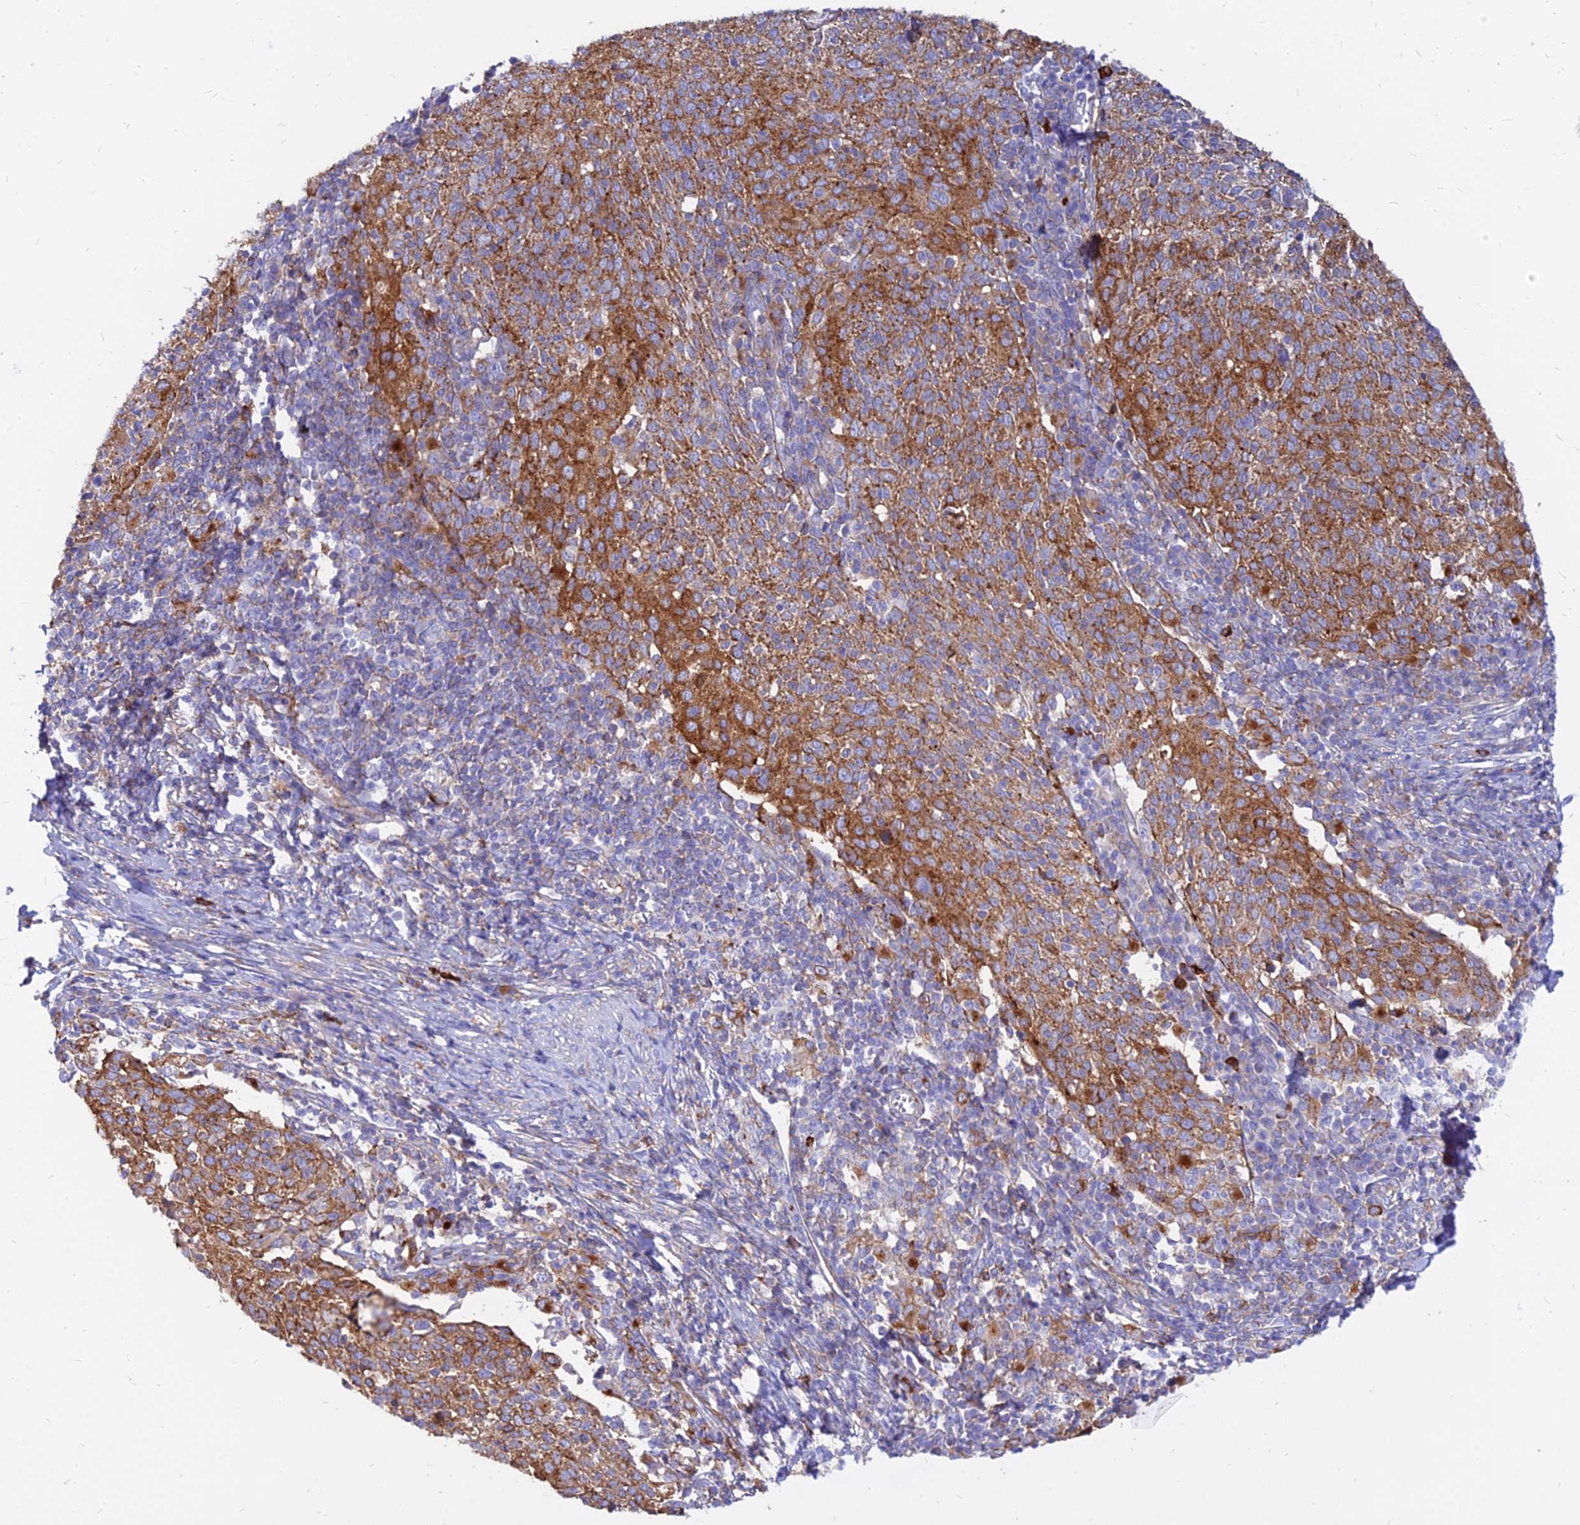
{"staining": {"intensity": "strong", "quantity": ">75%", "location": "cytoplasmic/membranous"}, "tissue": "cervical cancer", "cell_type": "Tumor cells", "image_type": "cancer", "snomed": [{"axis": "morphology", "description": "Squamous cell carcinoma, NOS"}, {"axis": "topography", "description": "Cervix"}], "caption": "Protein expression analysis of squamous cell carcinoma (cervical) exhibits strong cytoplasmic/membranous staining in about >75% of tumor cells. (Stains: DAB (3,3'-diaminobenzidine) in brown, nuclei in blue, Microscopy: brightfield microscopy at high magnification).", "gene": "AGTRAP", "patient": {"sex": "female", "age": 52}}